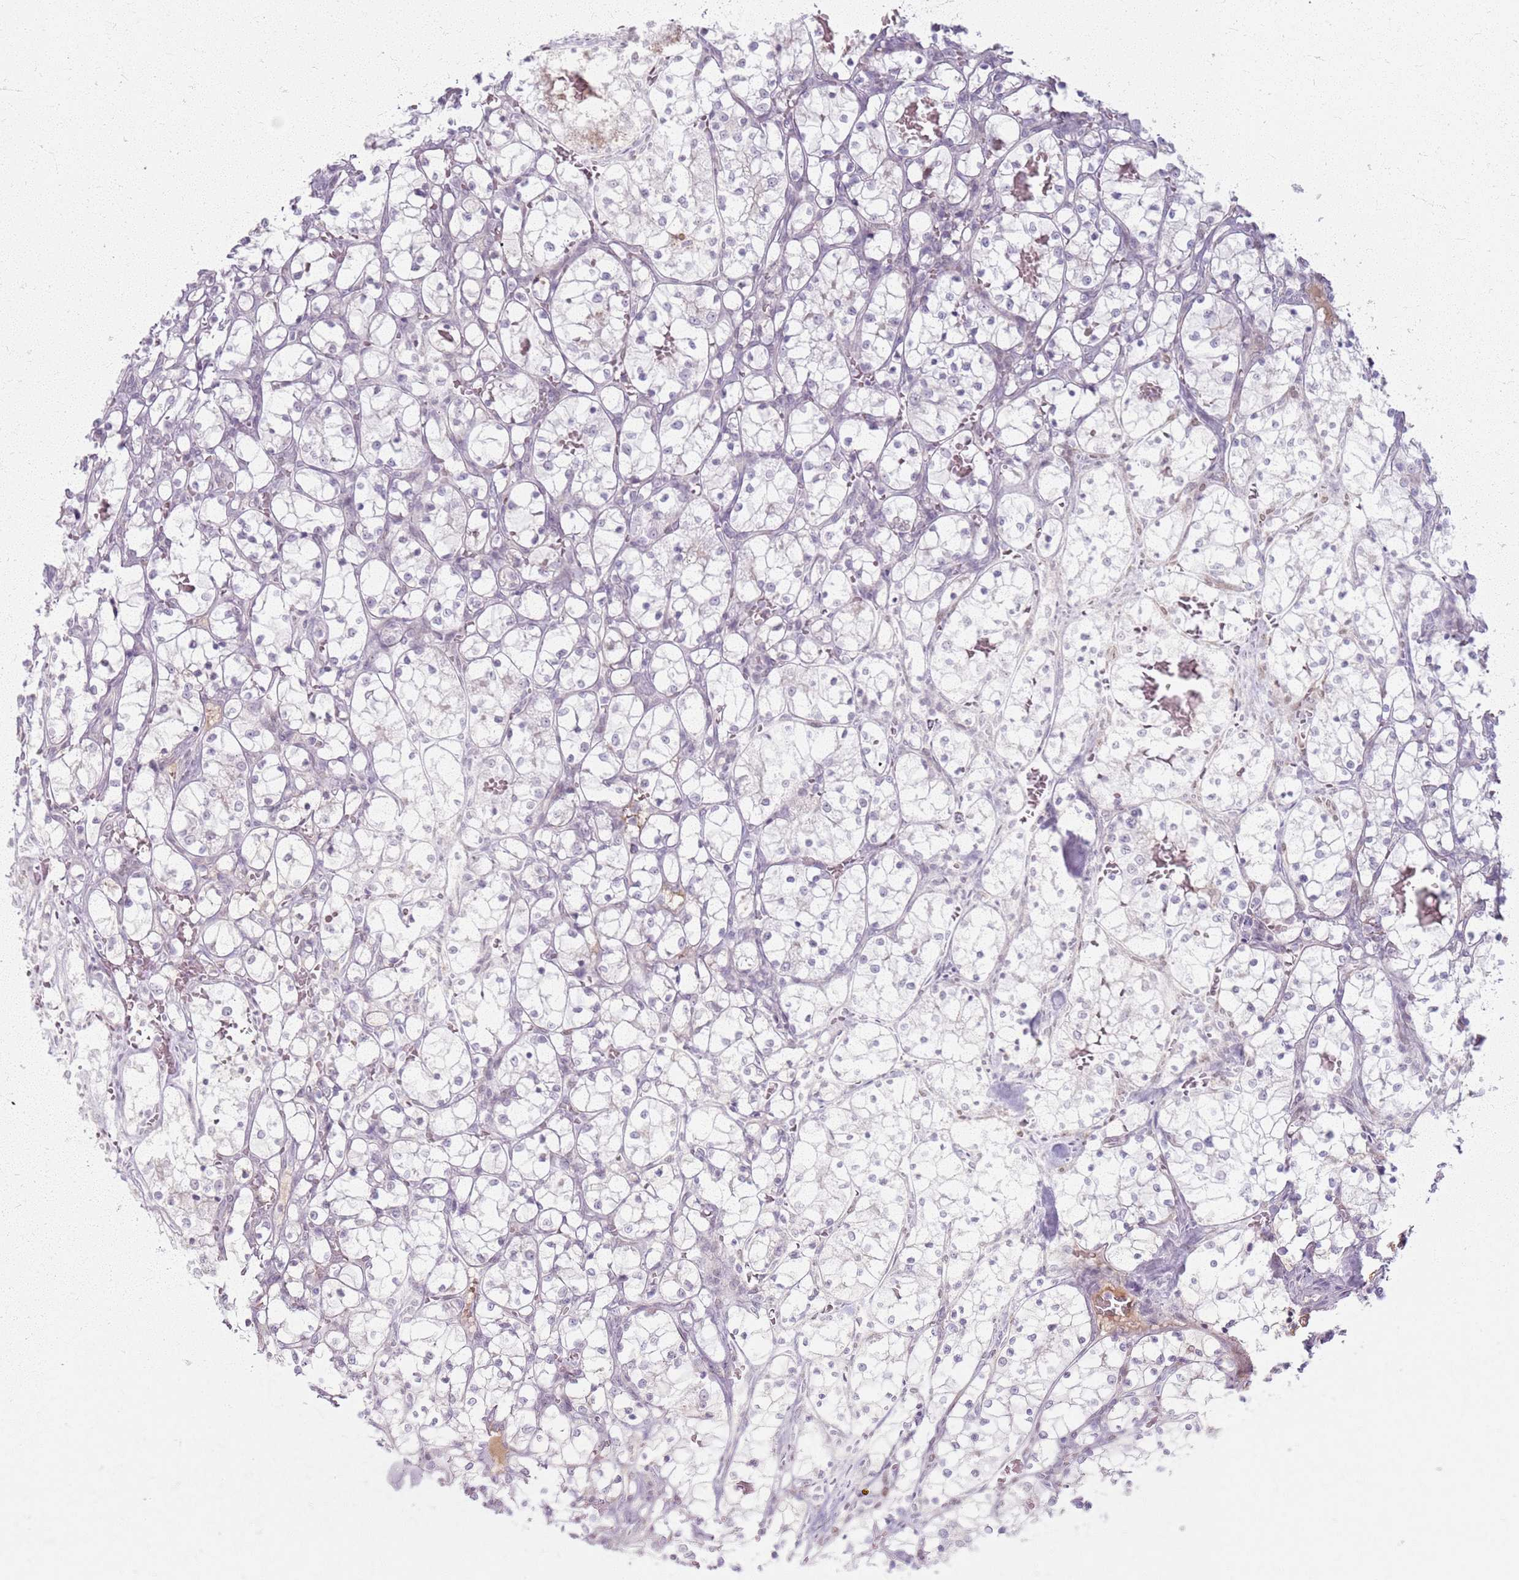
{"staining": {"intensity": "negative", "quantity": "none", "location": "none"}, "tissue": "renal cancer", "cell_type": "Tumor cells", "image_type": "cancer", "snomed": [{"axis": "morphology", "description": "Adenocarcinoma, NOS"}, {"axis": "topography", "description": "Kidney"}], "caption": "This is an immunohistochemistry histopathology image of renal cancer. There is no expression in tumor cells.", "gene": "CRIPT", "patient": {"sex": "female", "age": 69}}